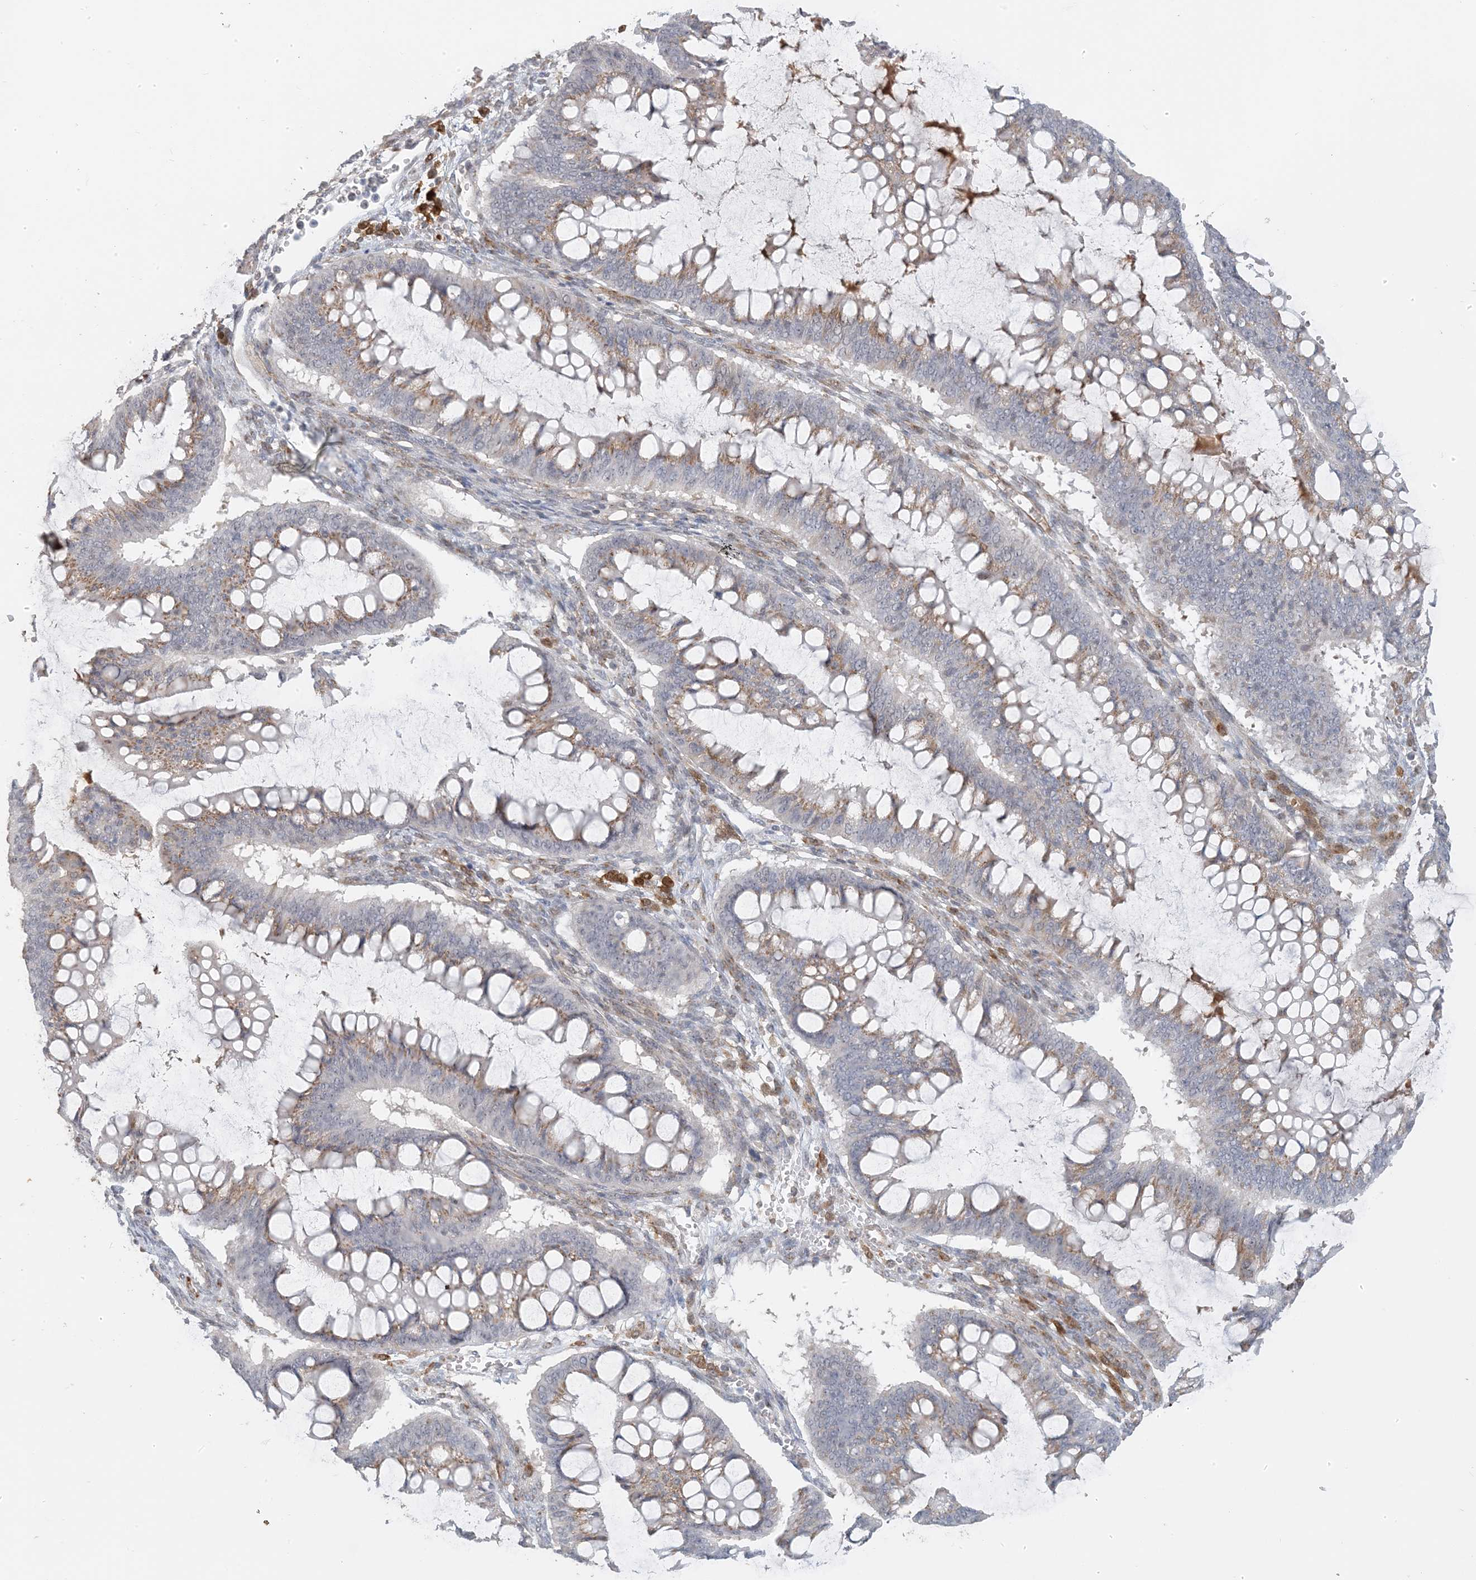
{"staining": {"intensity": "moderate", "quantity": "25%-75%", "location": "cytoplasmic/membranous"}, "tissue": "ovarian cancer", "cell_type": "Tumor cells", "image_type": "cancer", "snomed": [{"axis": "morphology", "description": "Cystadenocarcinoma, mucinous, NOS"}, {"axis": "topography", "description": "Ovary"}], "caption": "Tumor cells show medium levels of moderate cytoplasmic/membranous expression in about 25%-75% of cells in mucinous cystadenocarcinoma (ovarian). Immunohistochemistry (ihc) stains the protein in brown and the nuclei are stained blue.", "gene": "ZCCHC4", "patient": {"sex": "female", "age": 73}}